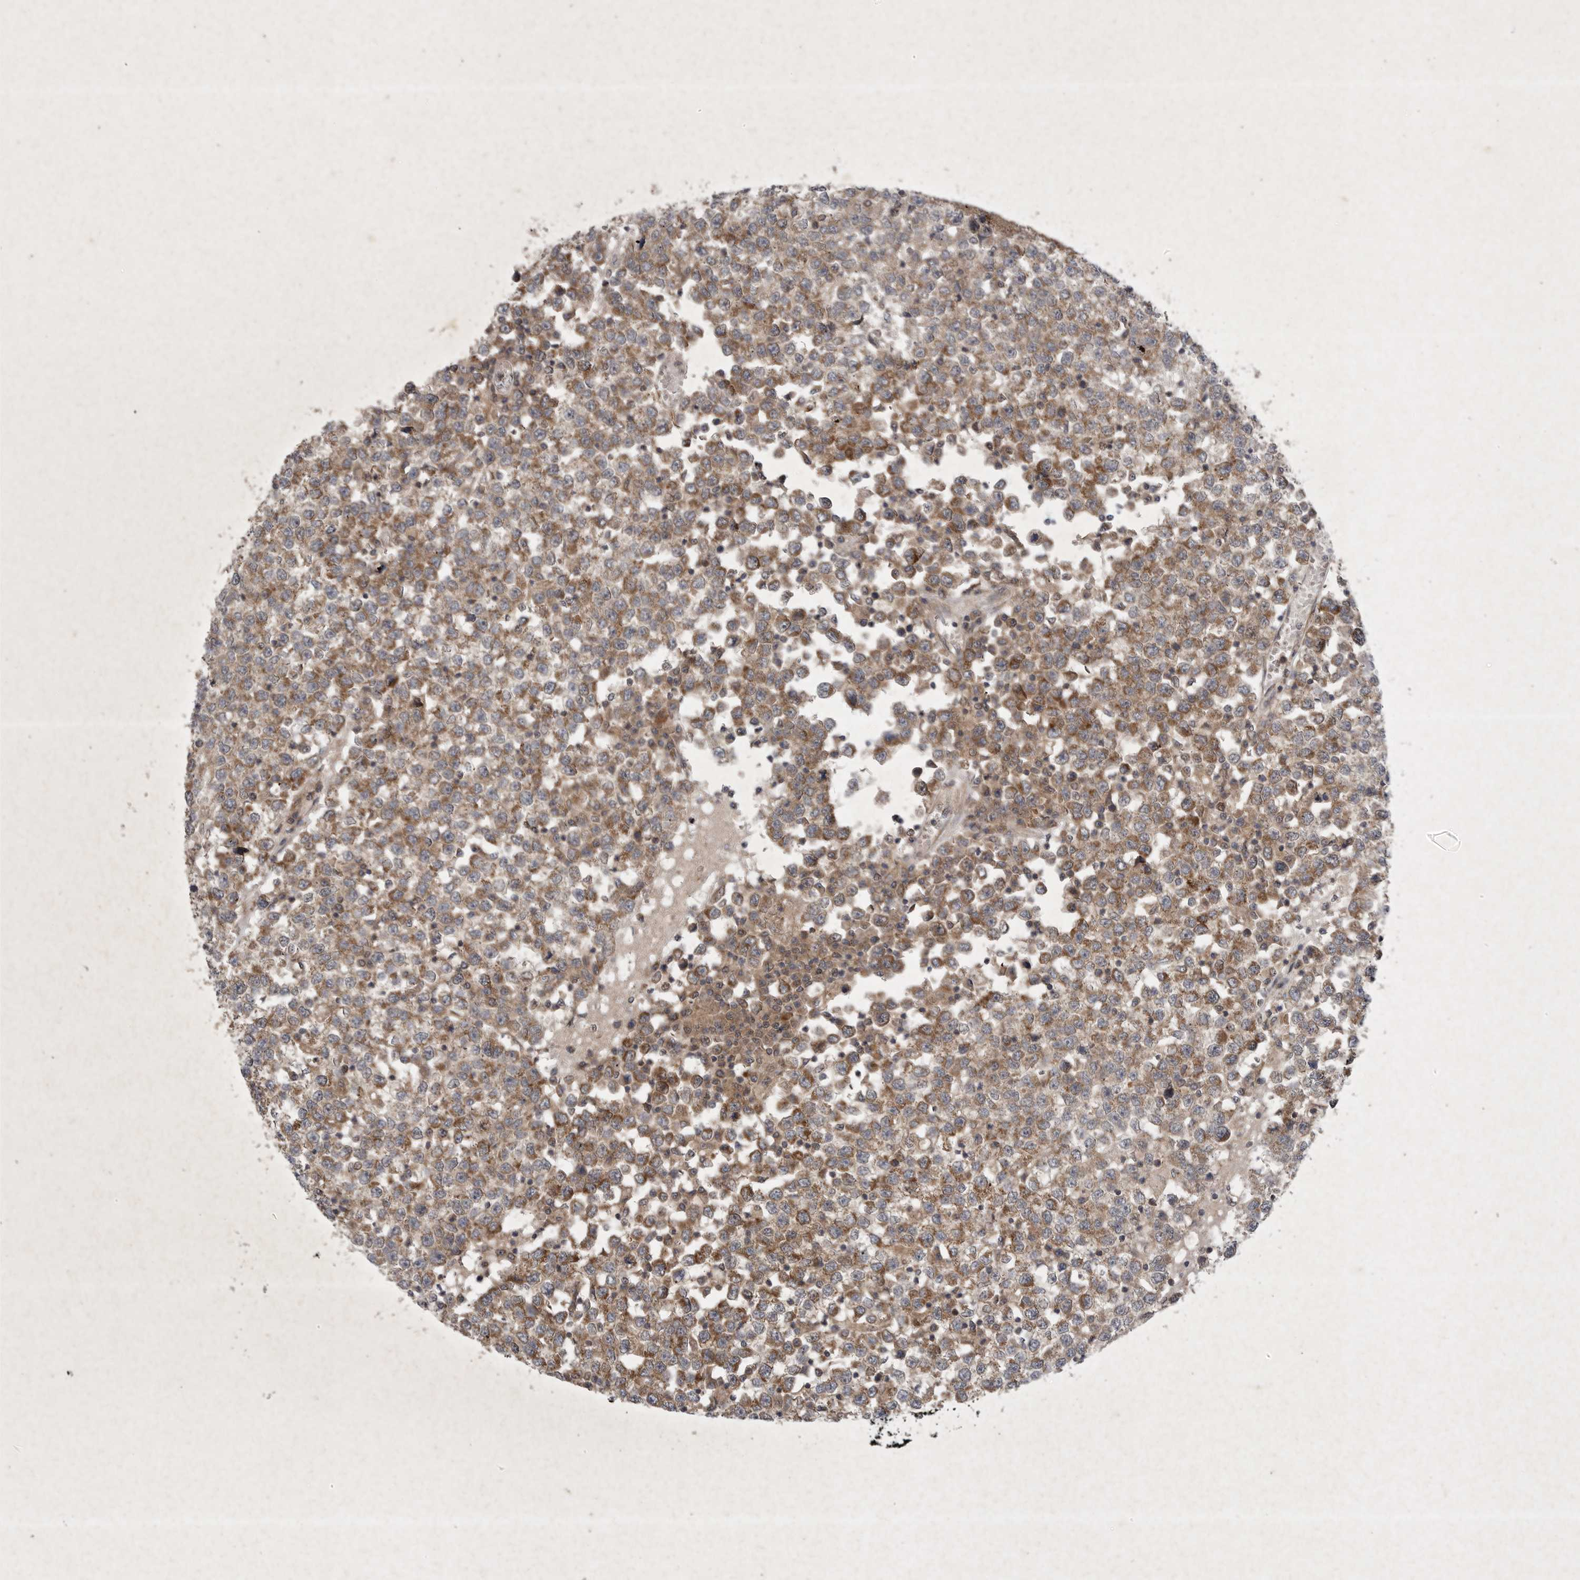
{"staining": {"intensity": "moderate", "quantity": ">75%", "location": "cytoplasmic/membranous"}, "tissue": "testis cancer", "cell_type": "Tumor cells", "image_type": "cancer", "snomed": [{"axis": "morphology", "description": "Seminoma, NOS"}, {"axis": "topography", "description": "Testis"}], "caption": "Protein expression analysis of human testis cancer (seminoma) reveals moderate cytoplasmic/membranous expression in about >75% of tumor cells.", "gene": "DDR1", "patient": {"sex": "male", "age": 65}}